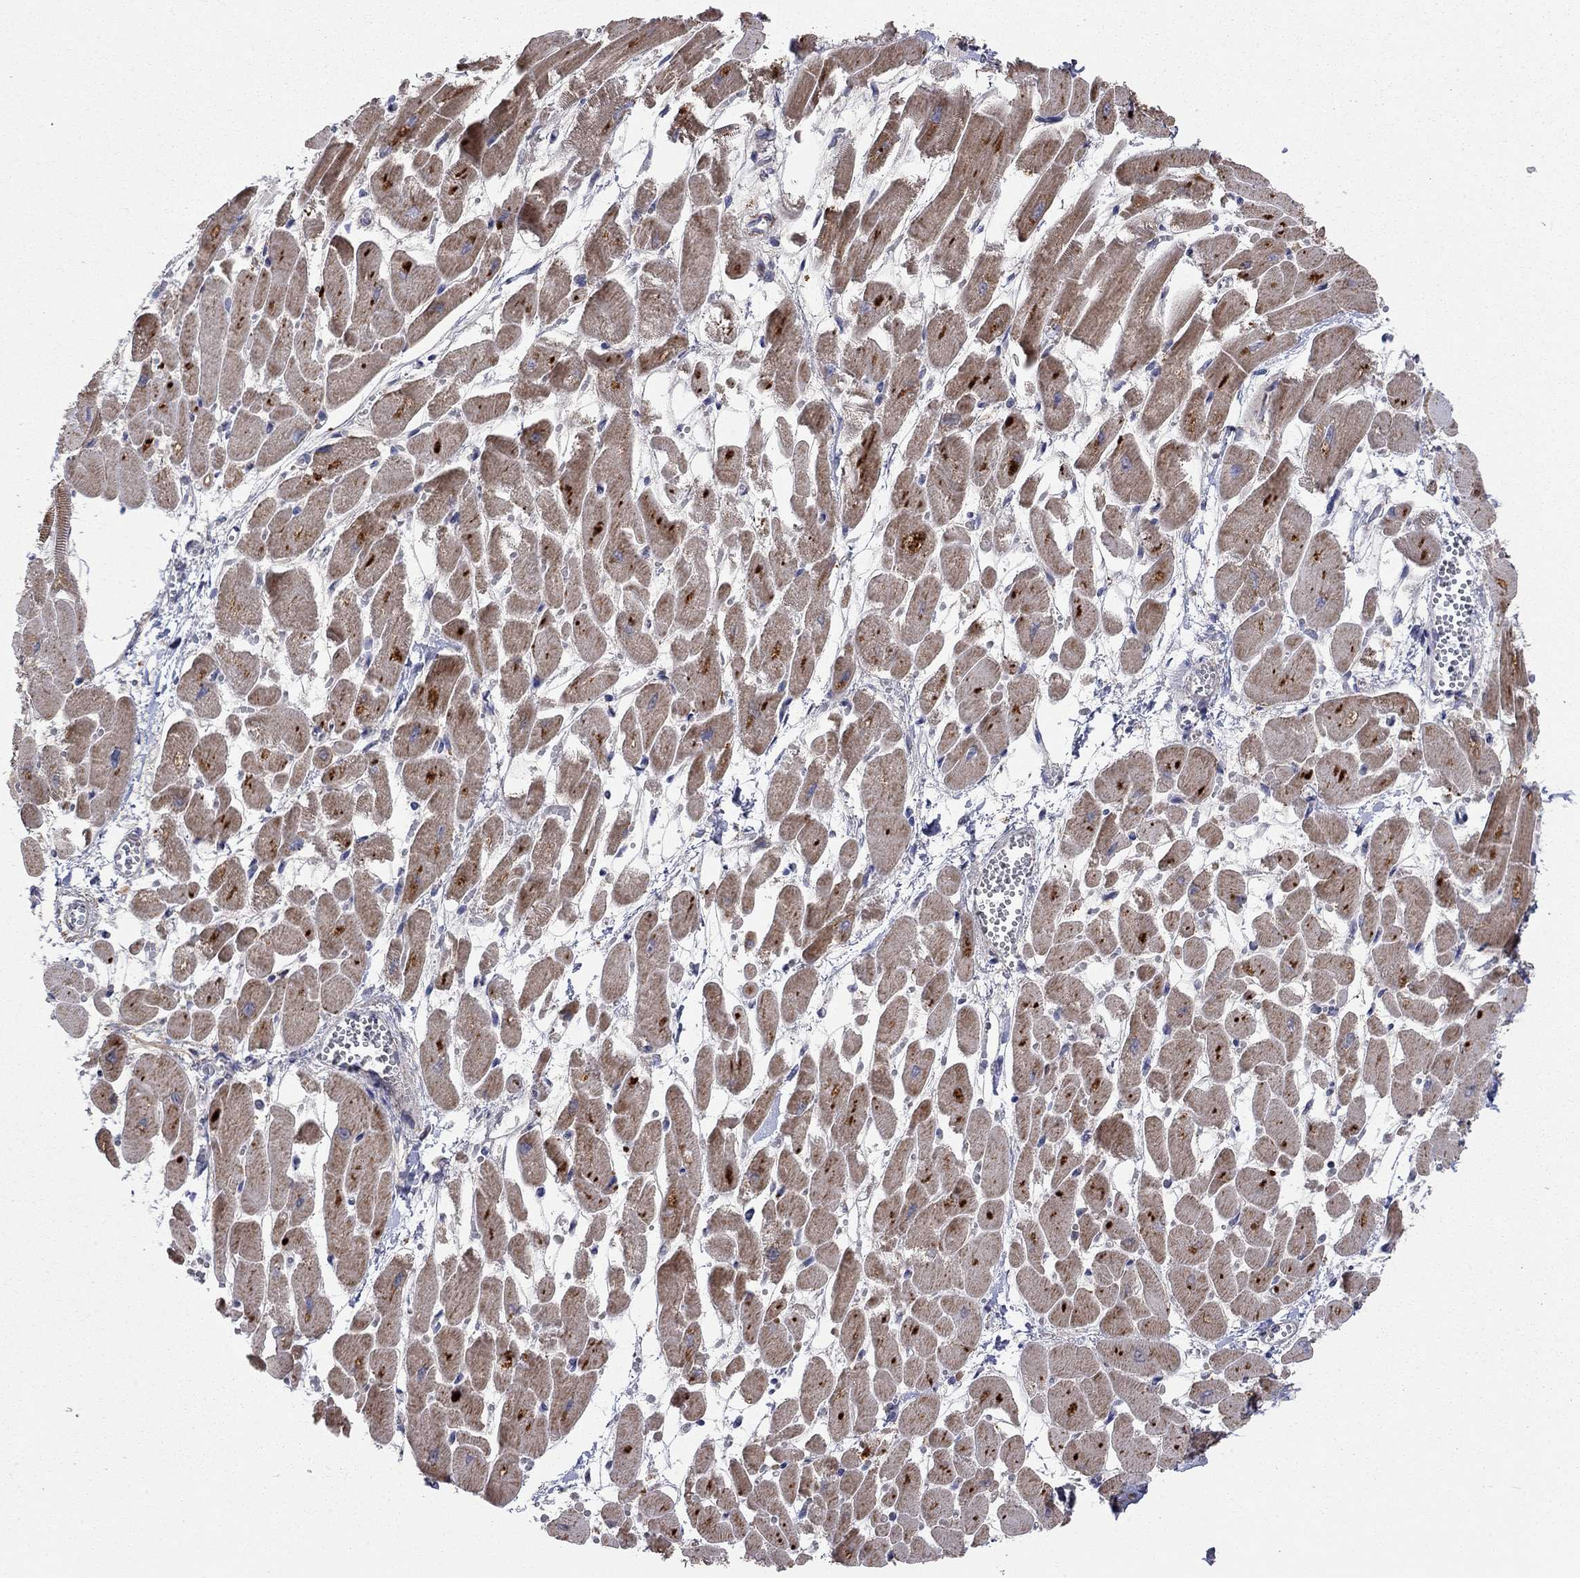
{"staining": {"intensity": "strong", "quantity": "25%-75%", "location": "cytoplasmic/membranous"}, "tissue": "heart muscle", "cell_type": "Cardiomyocytes", "image_type": "normal", "snomed": [{"axis": "morphology", "description": "Normal tissue, NOS"}, {"axis": "topography", "description": "Heart"}], "caption": "Protein analysis of benign heart muscle displays strong cytoplasmic/membranous expression in approximately 25%-75% of cardiomyocytes.", "gene": "IDS", "patient": {"sex": "female", "age": 52}}